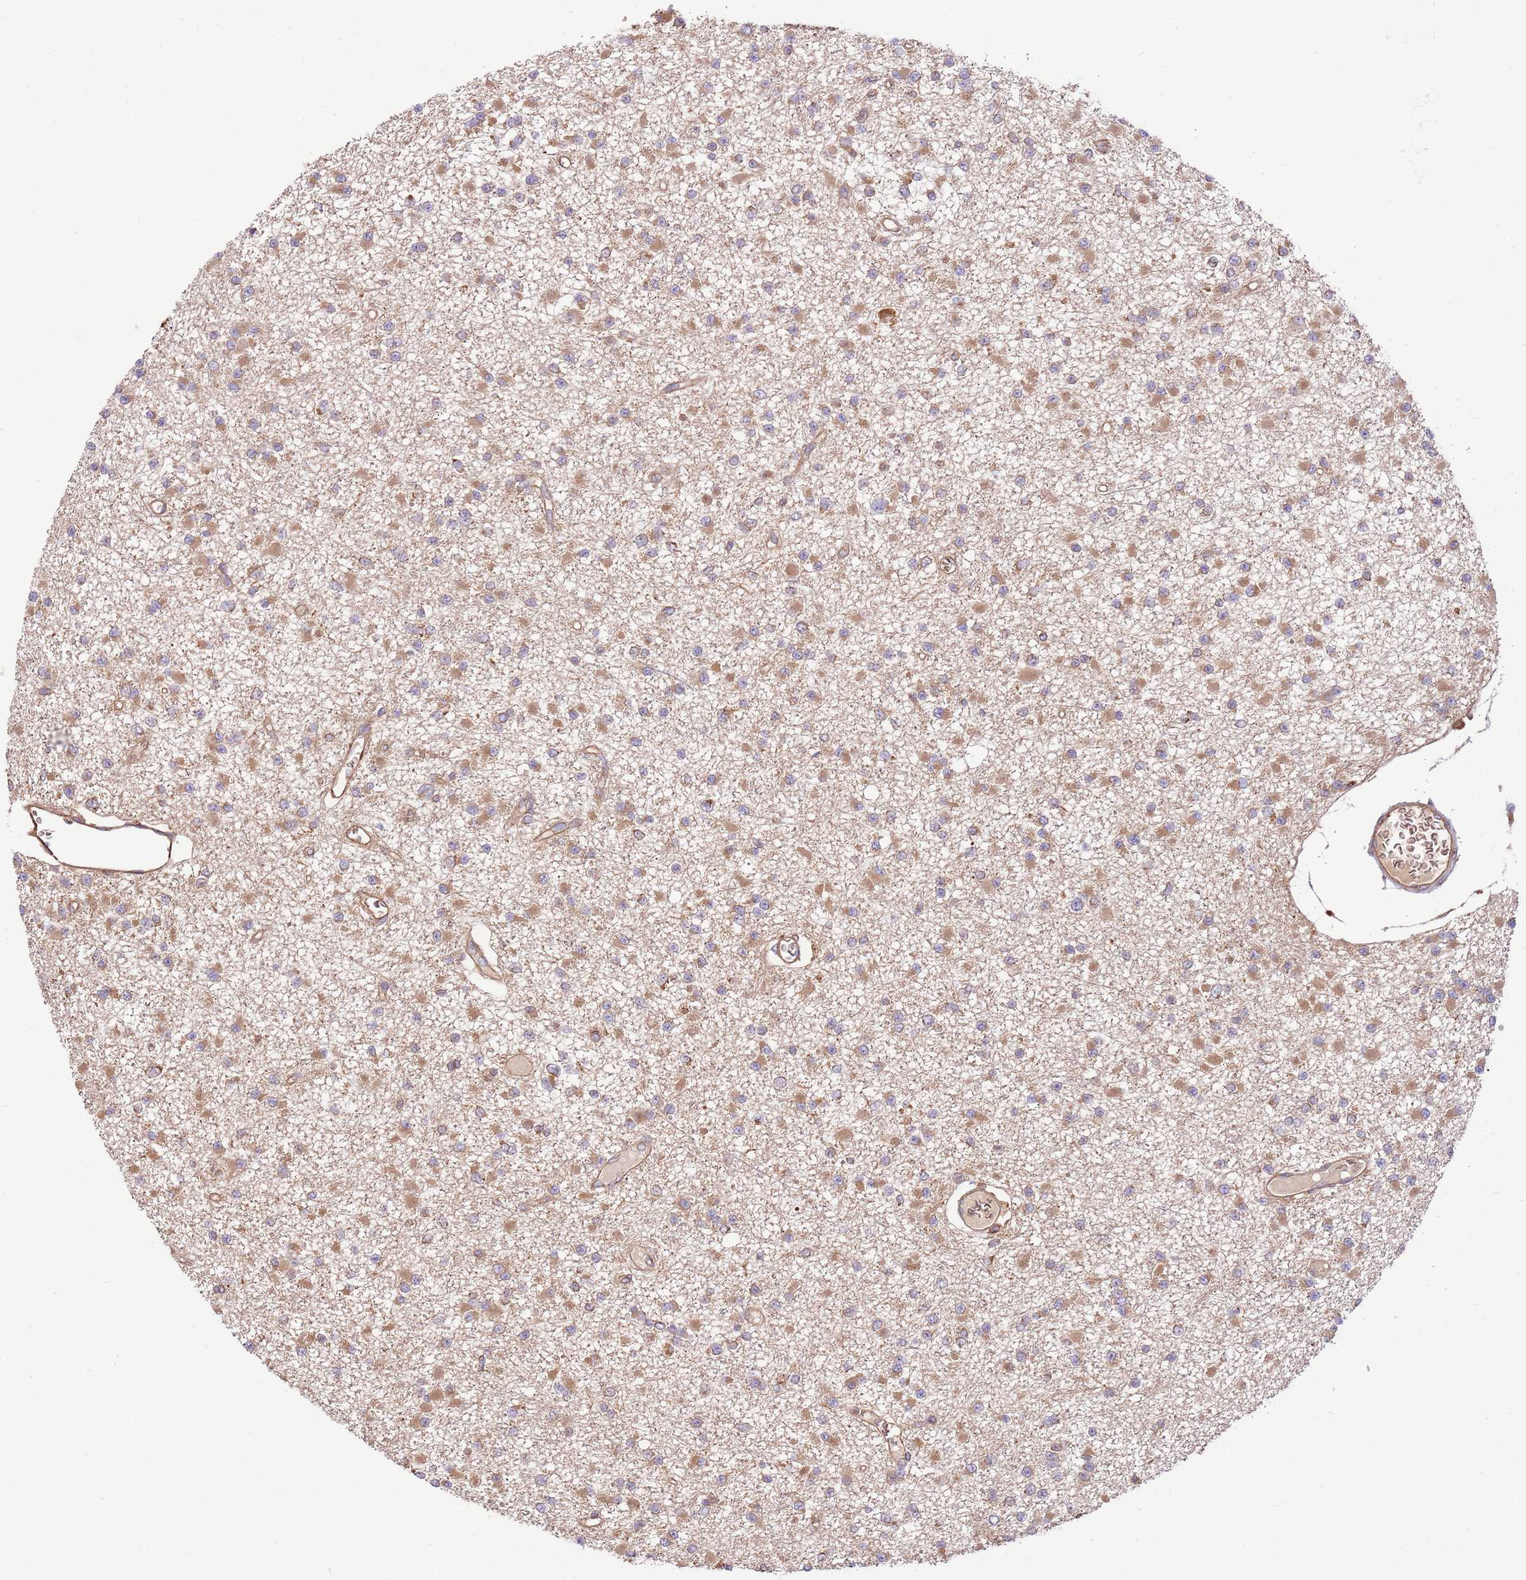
{"staining": {"intensity": "moderate", "quantity": "25%-75%", "location": "cytoplasmic/membranous"}, "tissue": "glioma", "cell_type": "Tumor cells", "image_type": "cancer", "snomed": [{"axis": "morphology", "description": "Glioma, malignant, Low grade"}, {"axis": "topography", "description": "Brain"}], "caption": "IHC of glioma shows medium levels of moderate cytoplasmic/membranous expression in about 25%-75% of tumor cells.", "gene": "SLC44A5", "patient": {"sex": "female", "age": 22}}